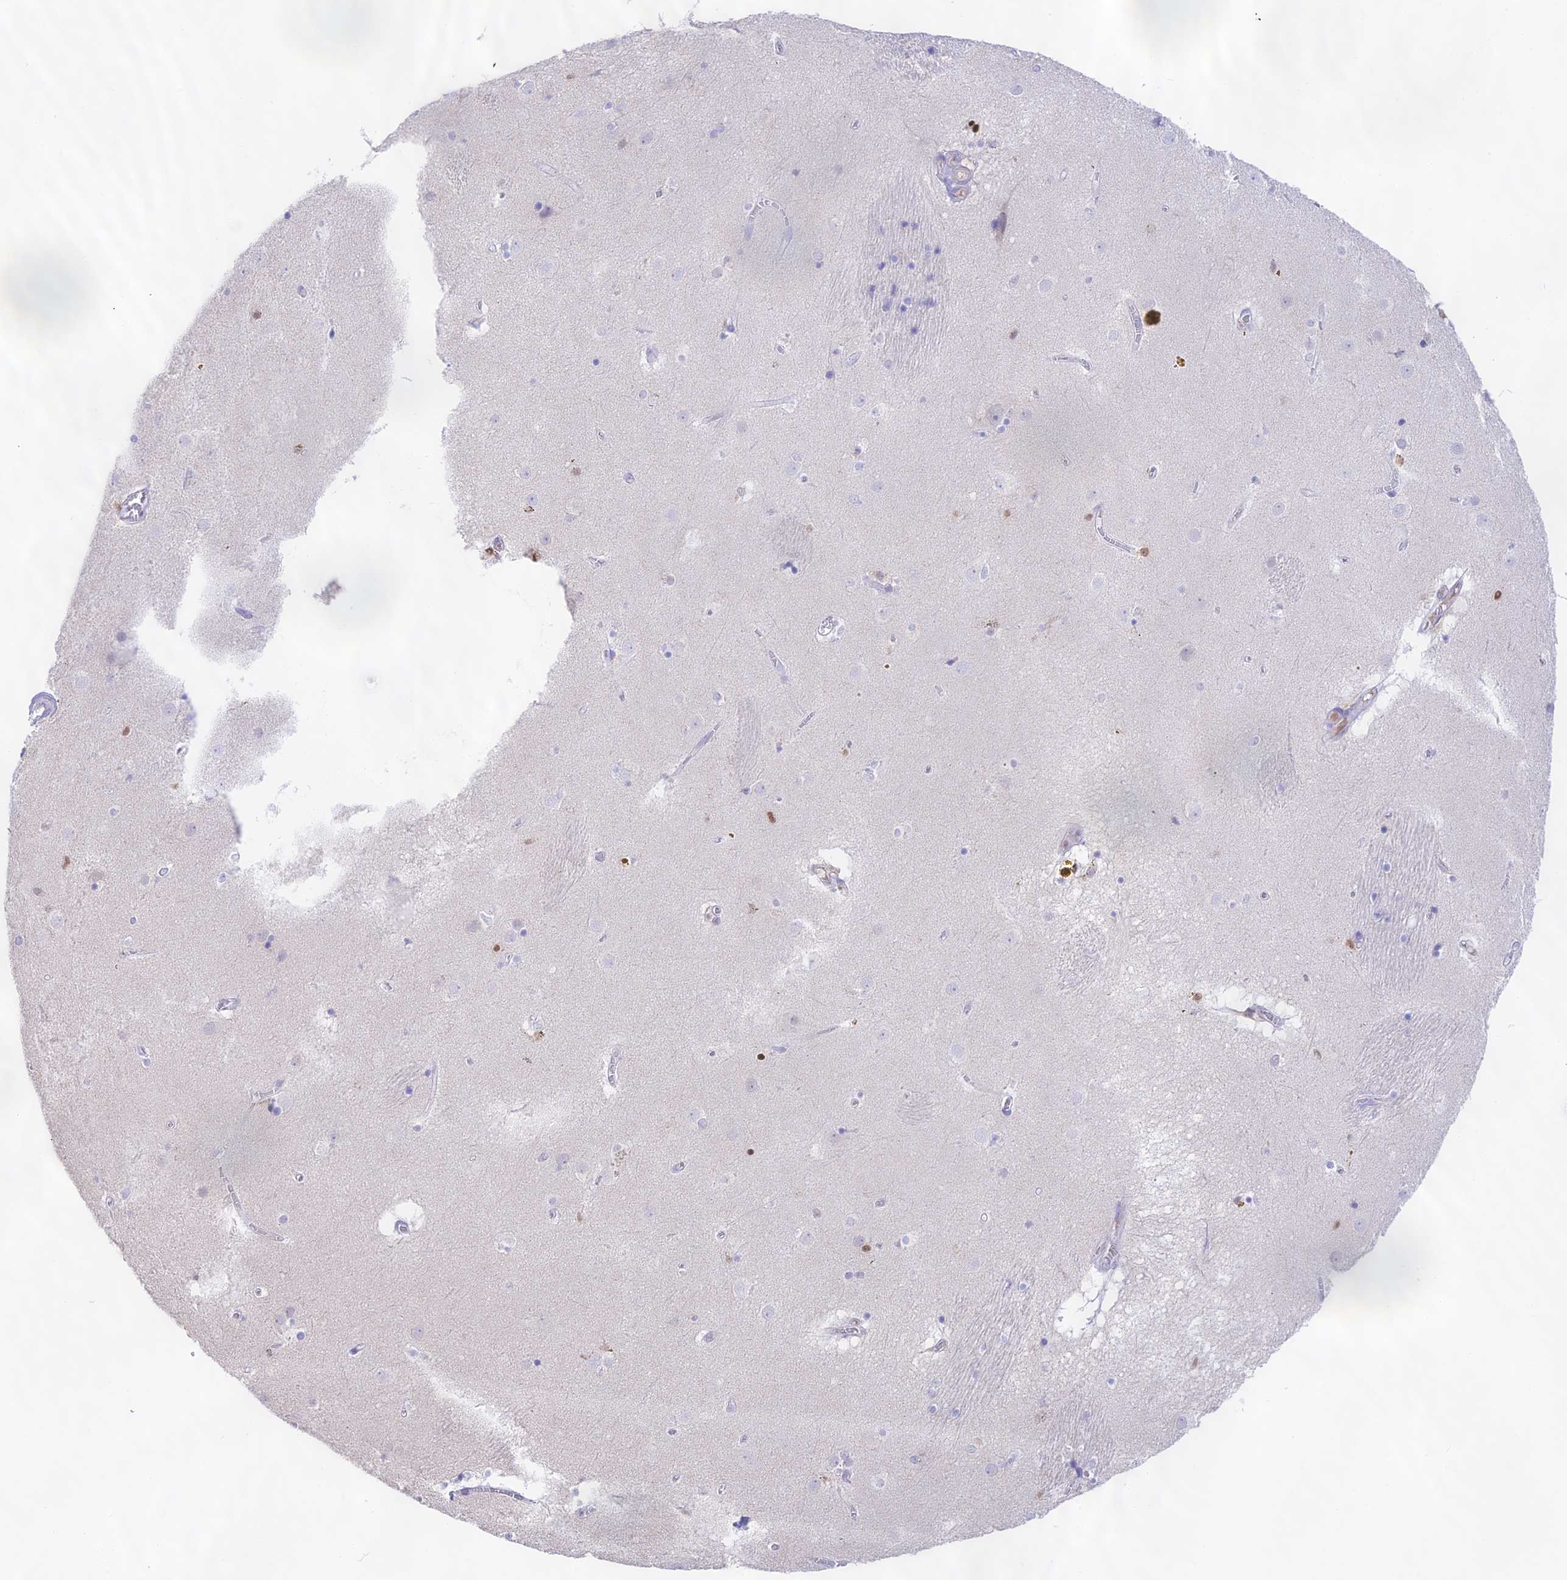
{"staining": {"intensity": "negative", "quantity": "none", "location": "none"}, "tissue": "caudate", "cell_type": "Glial cells", "image_type": "normal", "snomed": [{"axis": "morphology", "description": "Normal tissue, NOS"}, {"axis": "topography", "description": "Lateral ventricle wall"}], "caption": "Immunohistochemistry of unremarkable caudate demonstrates no positivity in glial cells.", "gene": "DENND1C", "patient": {"sex": "male", "age": 70}}